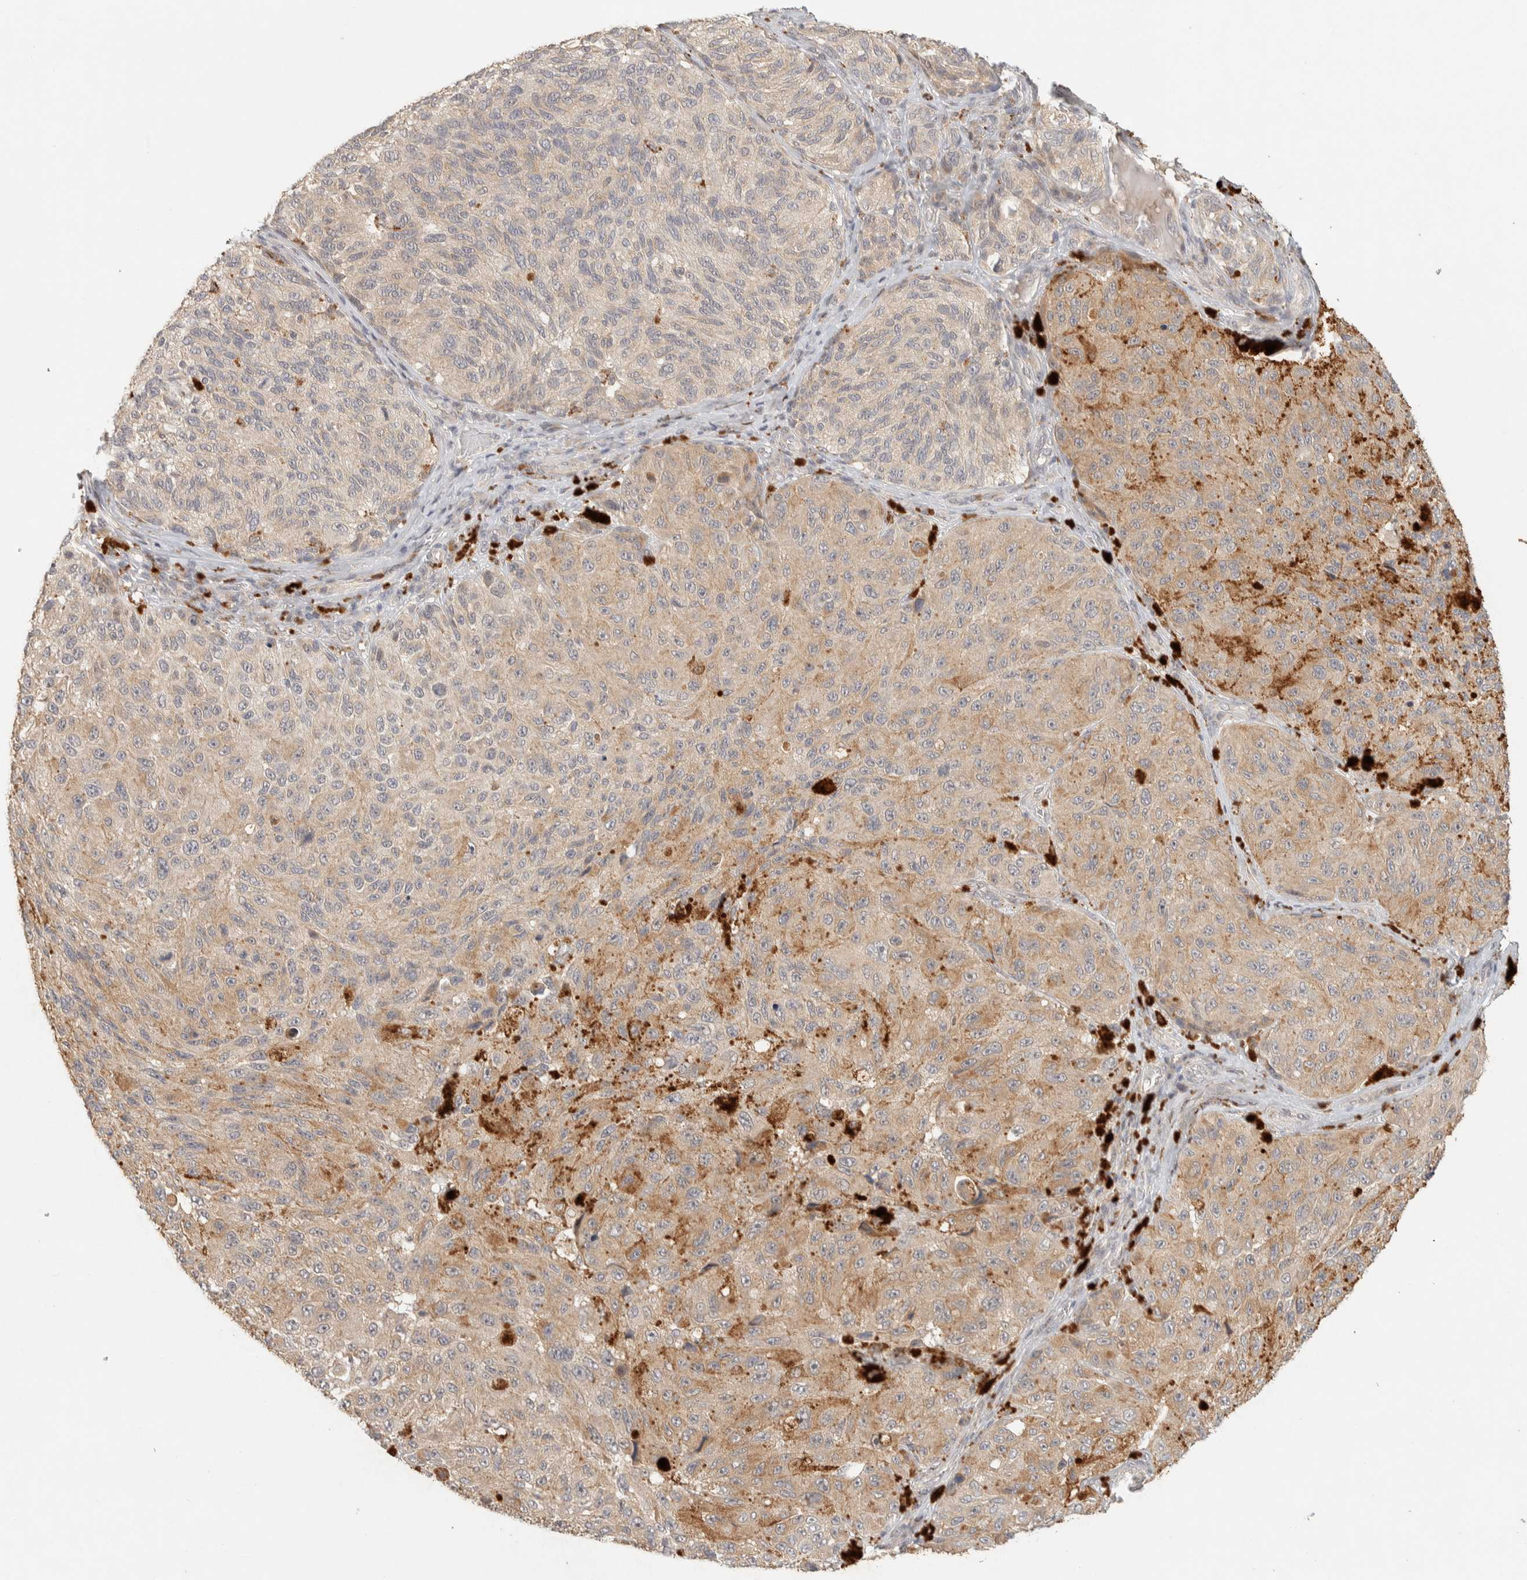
{"staining": {"intensity": "weak", "quantity": "25%-75%", "location": "cytoplasmic/membranous"}, "tissue": "melanoma", "cell_type": "Tumor cells", "image_type": "cancer", "snomed": [{"axis": "morphology", "description": "Malignant melanoma, NOS"}, {"axis": "topography", "description": "Skin"}], "caption": "Melanoma was stained to show a protein in brown. There is low levels of weak cytoplasmic/membranous expression in about 25%-75% of tumor cells. (Brightfield microscopy of DAB IHC at high magnification).", "gene": "ITPA", "patient": {"sex": "female", "age": 73}}